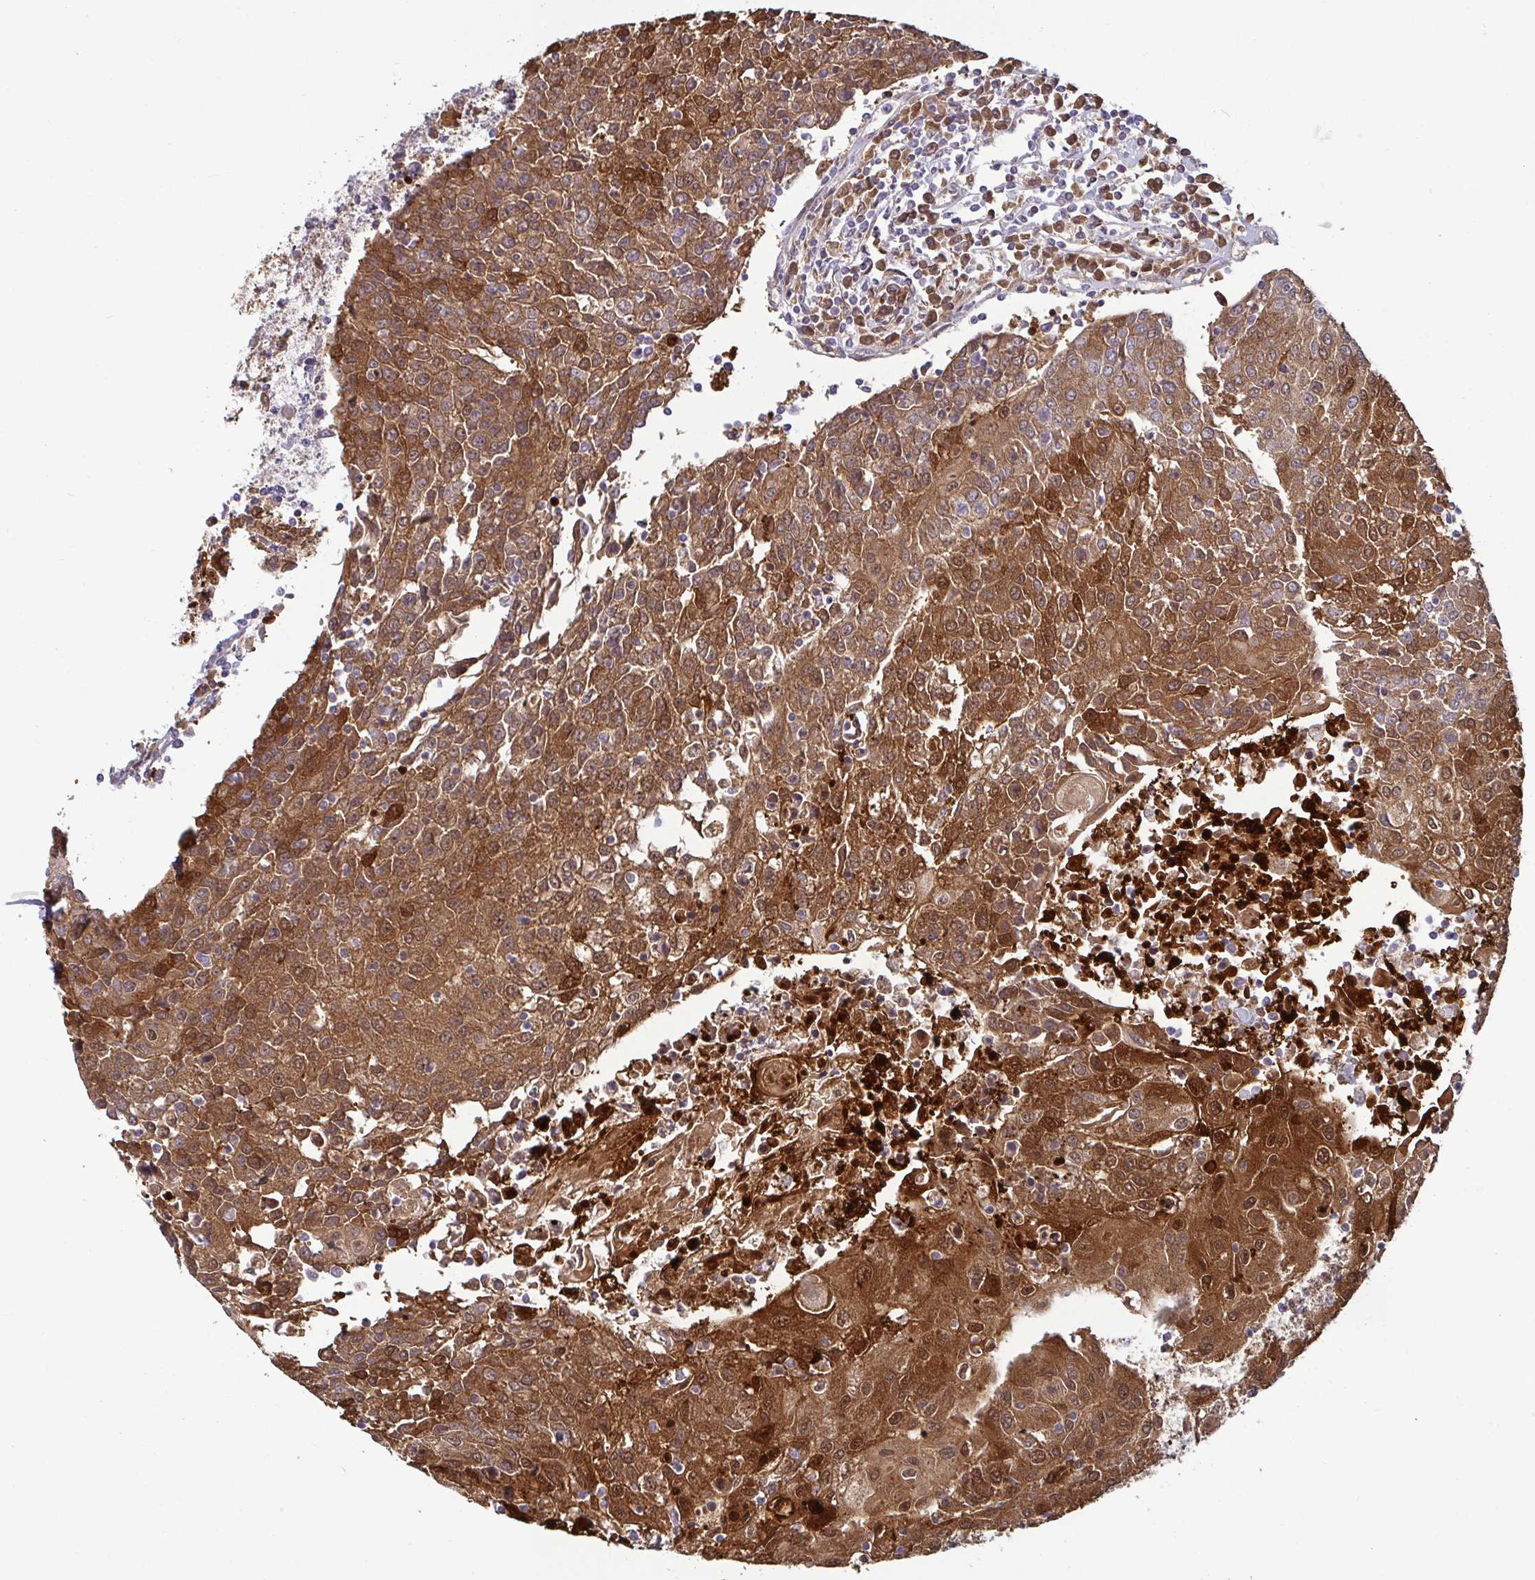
{"staining": {"intensity": "strong", "quantity": ">75%", "location": "cytoplasmic/membranous"}, "tissue": "urothelial cancer", "cell_type": "Tumor cells", "image_type": "cancer", "snomed": [{"axis": "morphology", "description": "Urothelial carcinoma, High grade"}, {"axis": "topography", "description": "Urinary bladder"}], "caption": "Immunohistochemical staining of human high-grade urothelial carcinoma exhibits high levels of strong cytoplasmic/membranous positivity in approximately >75% of tumor cells. The staining was performed using DAB, with brown indicating positive protein expression. Nuclei are stained blue with hematoxylin.", "gene": "GSTM1", "patient": {"sex": "female", "age": 85}}